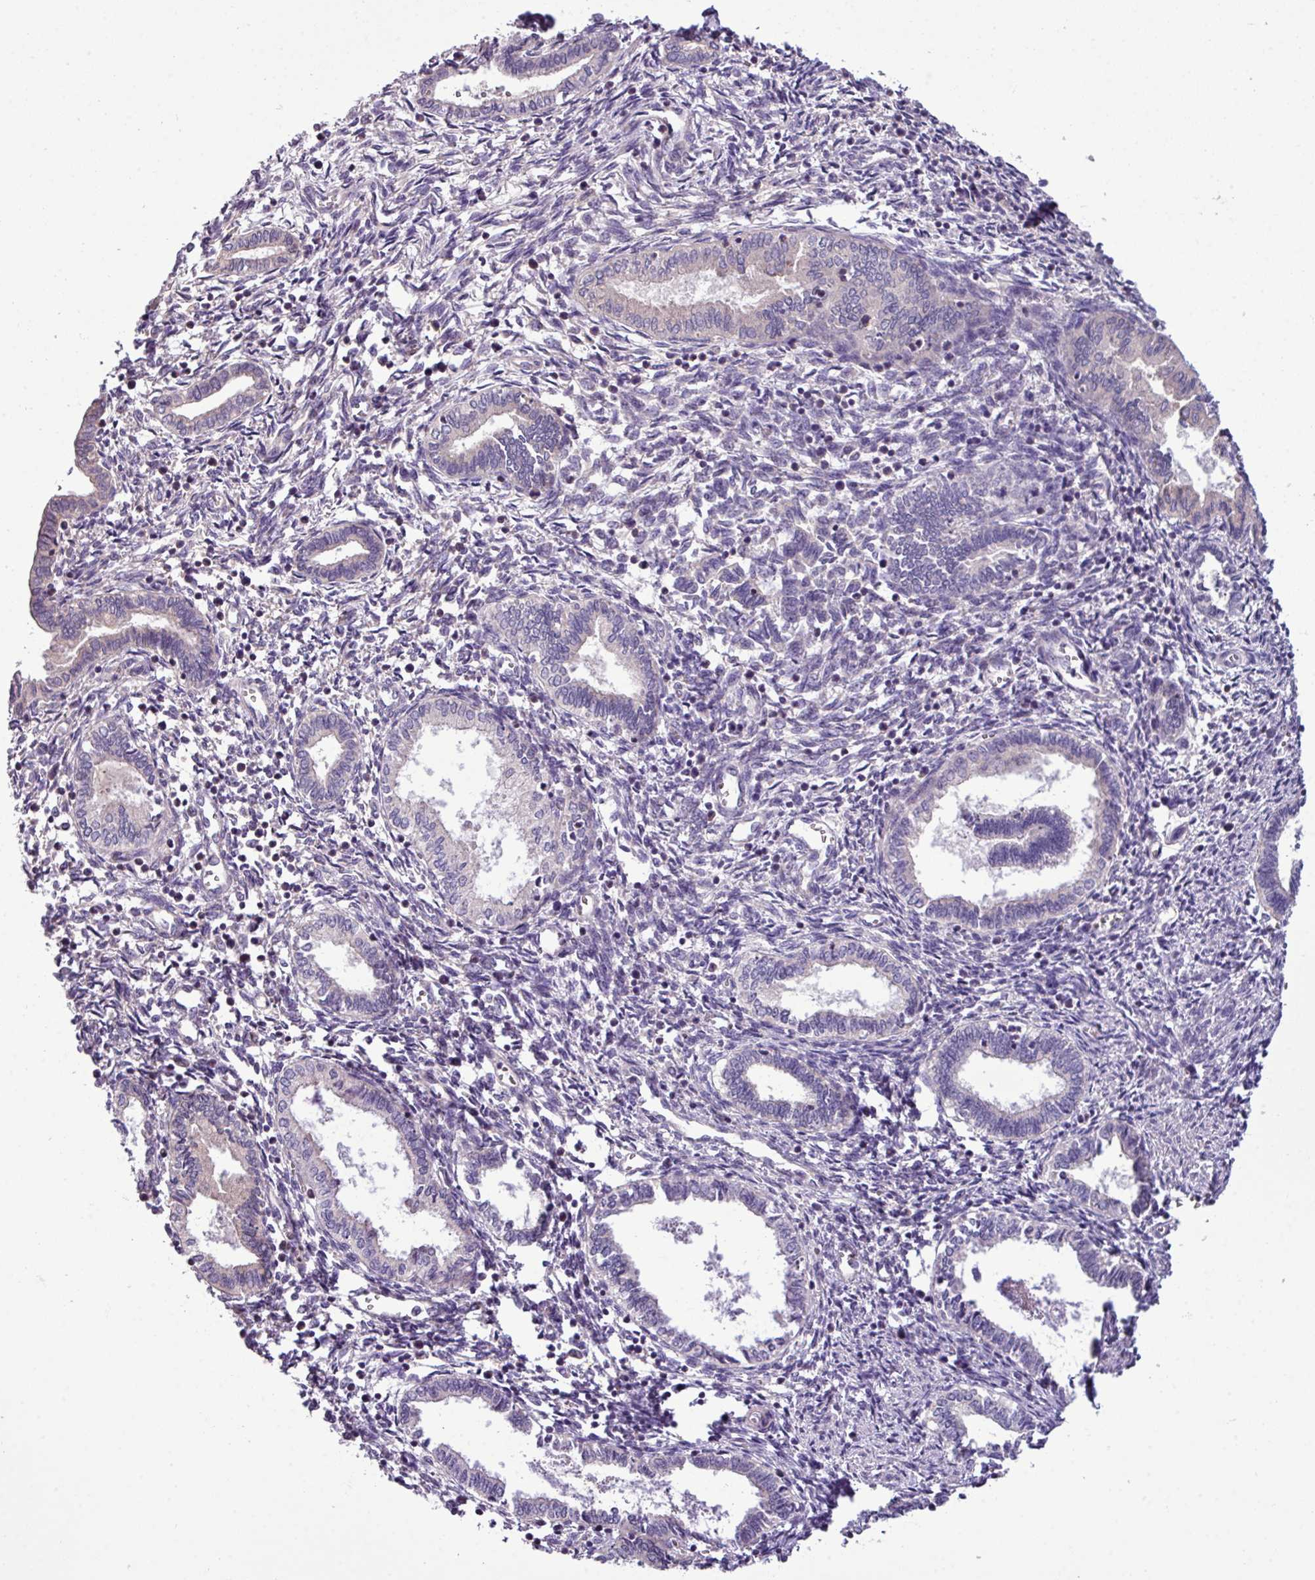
{"staining": {"intensity": "negative", "quantity": "none", "location": "none"}, "tissue": "endometrium", "cell_type": "Cells in endometrial stroma", "image_type": "normal", "snomed": [{"axis": "morphology", "description": "Normal tissue, NOS"}, {"axis": "topography", "description": "Endometrium"}], "caption": "Immunohistochemical staining of benign endometrium demonstrates no significant staining in cells in endometrial stroma.", "gene": "AGAP4", "patient": {"sex": "female", "age": 37}}